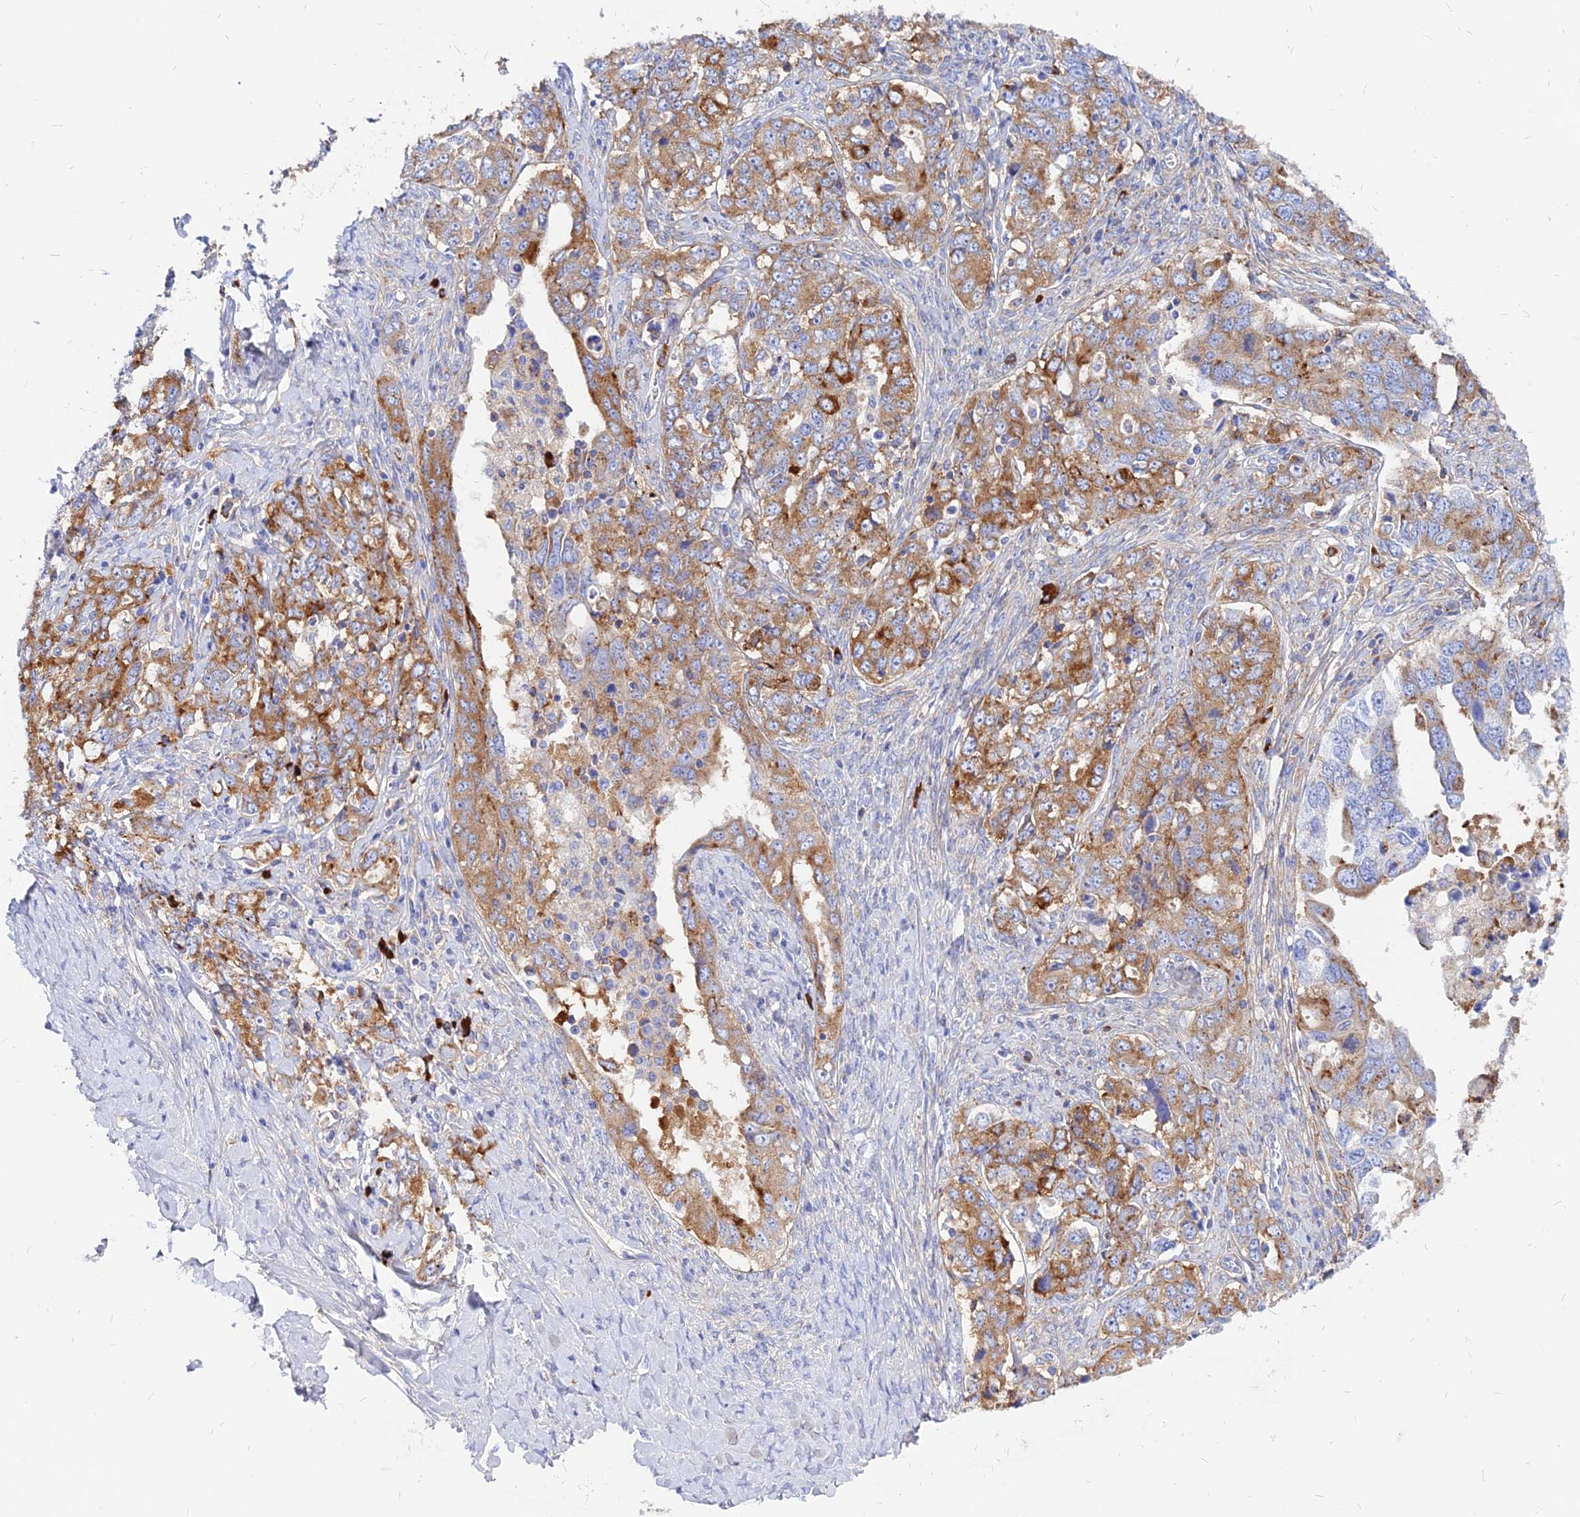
{"staining": {"intensity": "moderate", "quantity": ">75%", "location": "cytoplasmic/membranous"}, "tissue": "ovarian cancer", "cell_type": "Tumor cells", "image_type": "cancer", "snomed": [{"axis": "morphology", "description": "Carcinoma, endometroid"}, {"axis": "topography", "description": "Ovary"}], "caption": "An immunohistochemistry image of neoplastic tissue is shown. Protein staining in brown highlights moderate cytoplasmic/membranous positivity in ovarian cancer (endometroid carcinoma) within tumor cells.", "gene": "AGTRAP", "patient": {"sex": "female", "age": 62}}